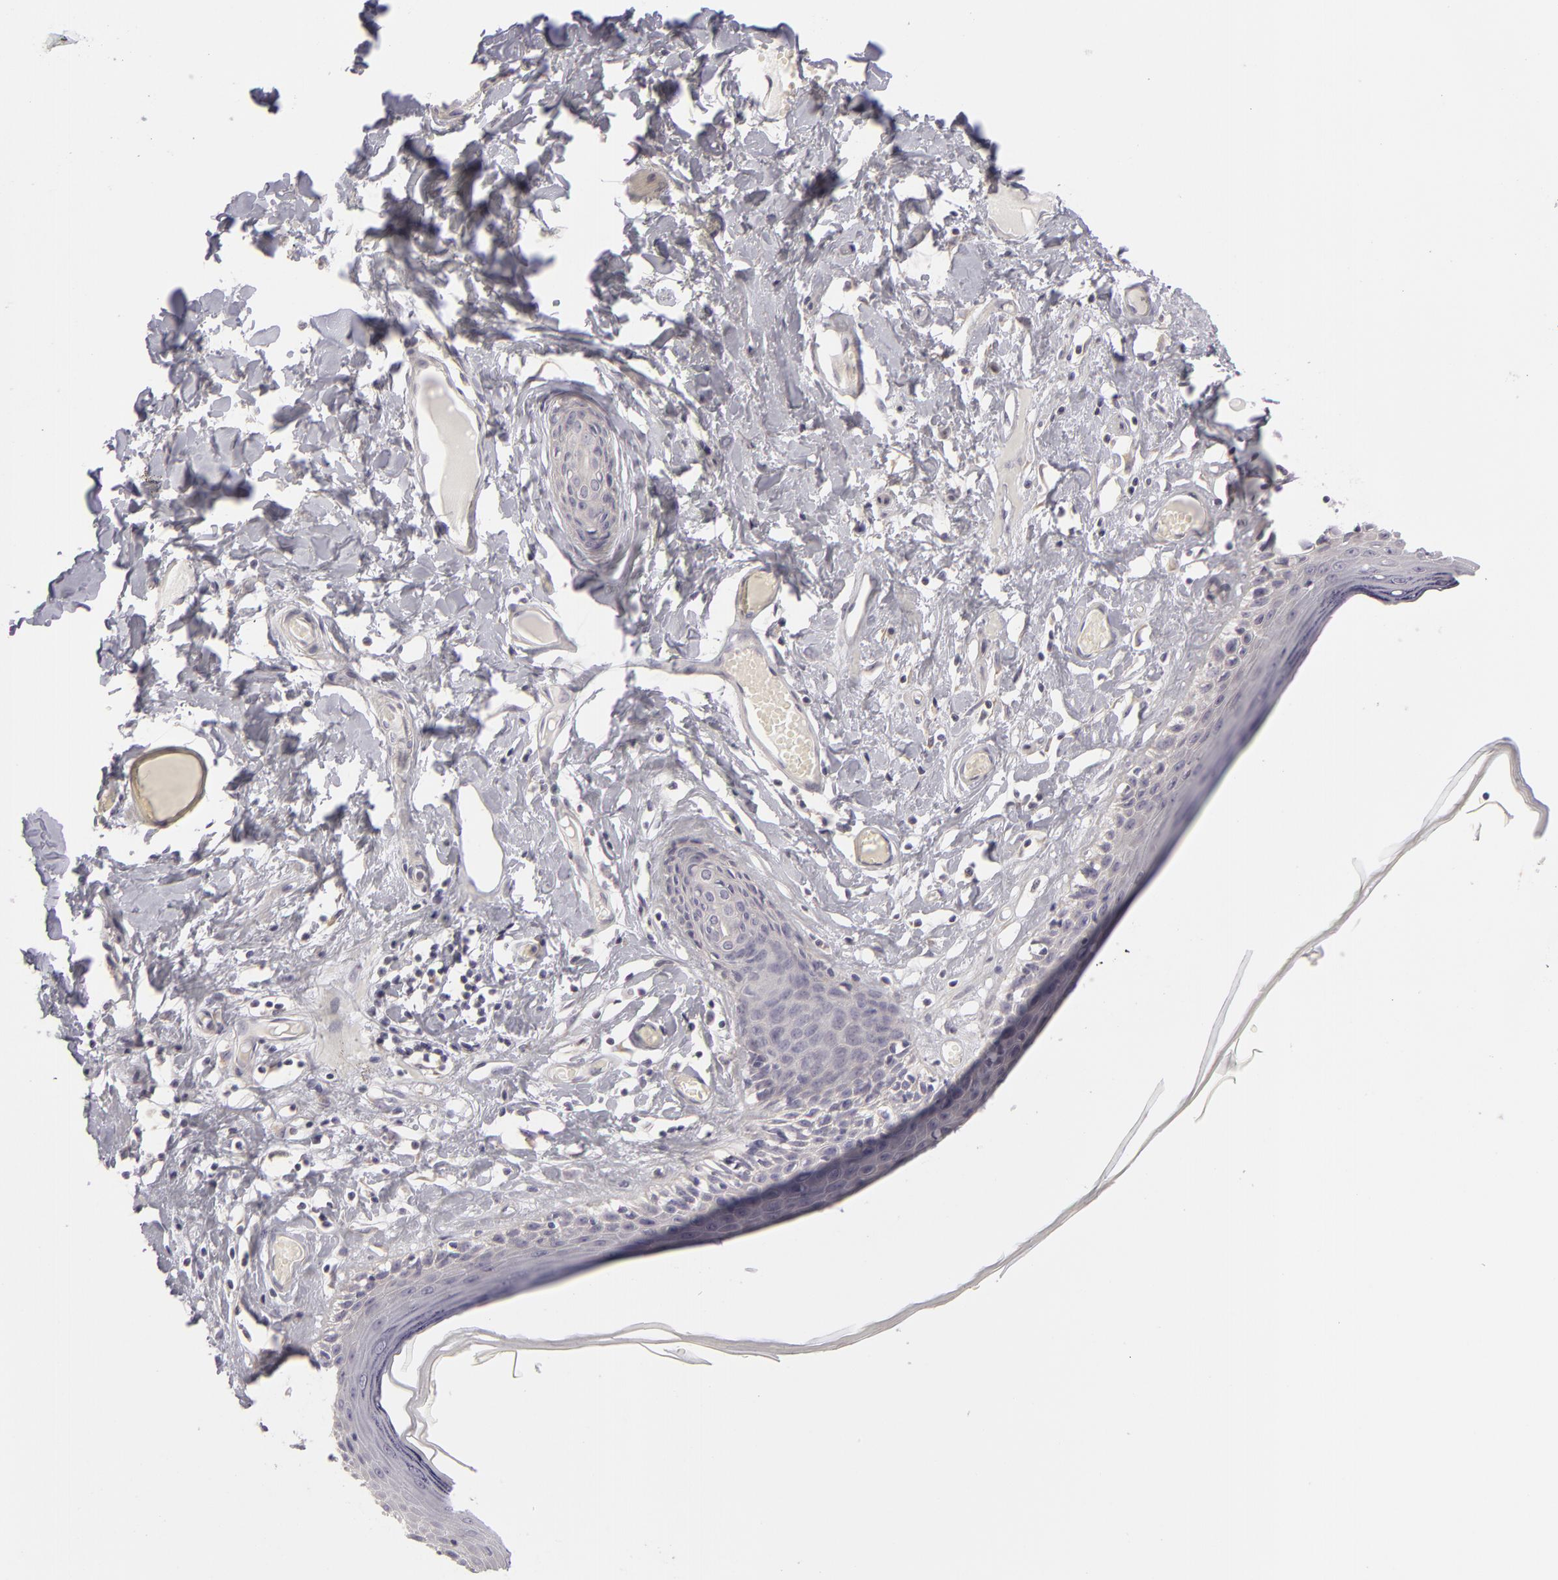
{"staining": {"intensity": "weak", "quantity": "<25%", "location": "cytoplasmic/membranous"}, "tissue": "skin", "cell_type": "Epidermal cells", "image_type": "normal", "snomed": [{"axis": "morphology", "description": "Normal tissue, NOS"}, {"axis": "topography", "description": "Vascular tissue"}, {"axis": "topography", "description": "Vulva"}, {"axis": "topography", "description": "Peripheral nerve tissue"}], "caption": "Micrograph shows no significant protein staining in epidermal cells of normal skin. Nuclei are stained in blue.", "gene": "ATP2B3", "patient": {"sex": "female", "age": 86}}